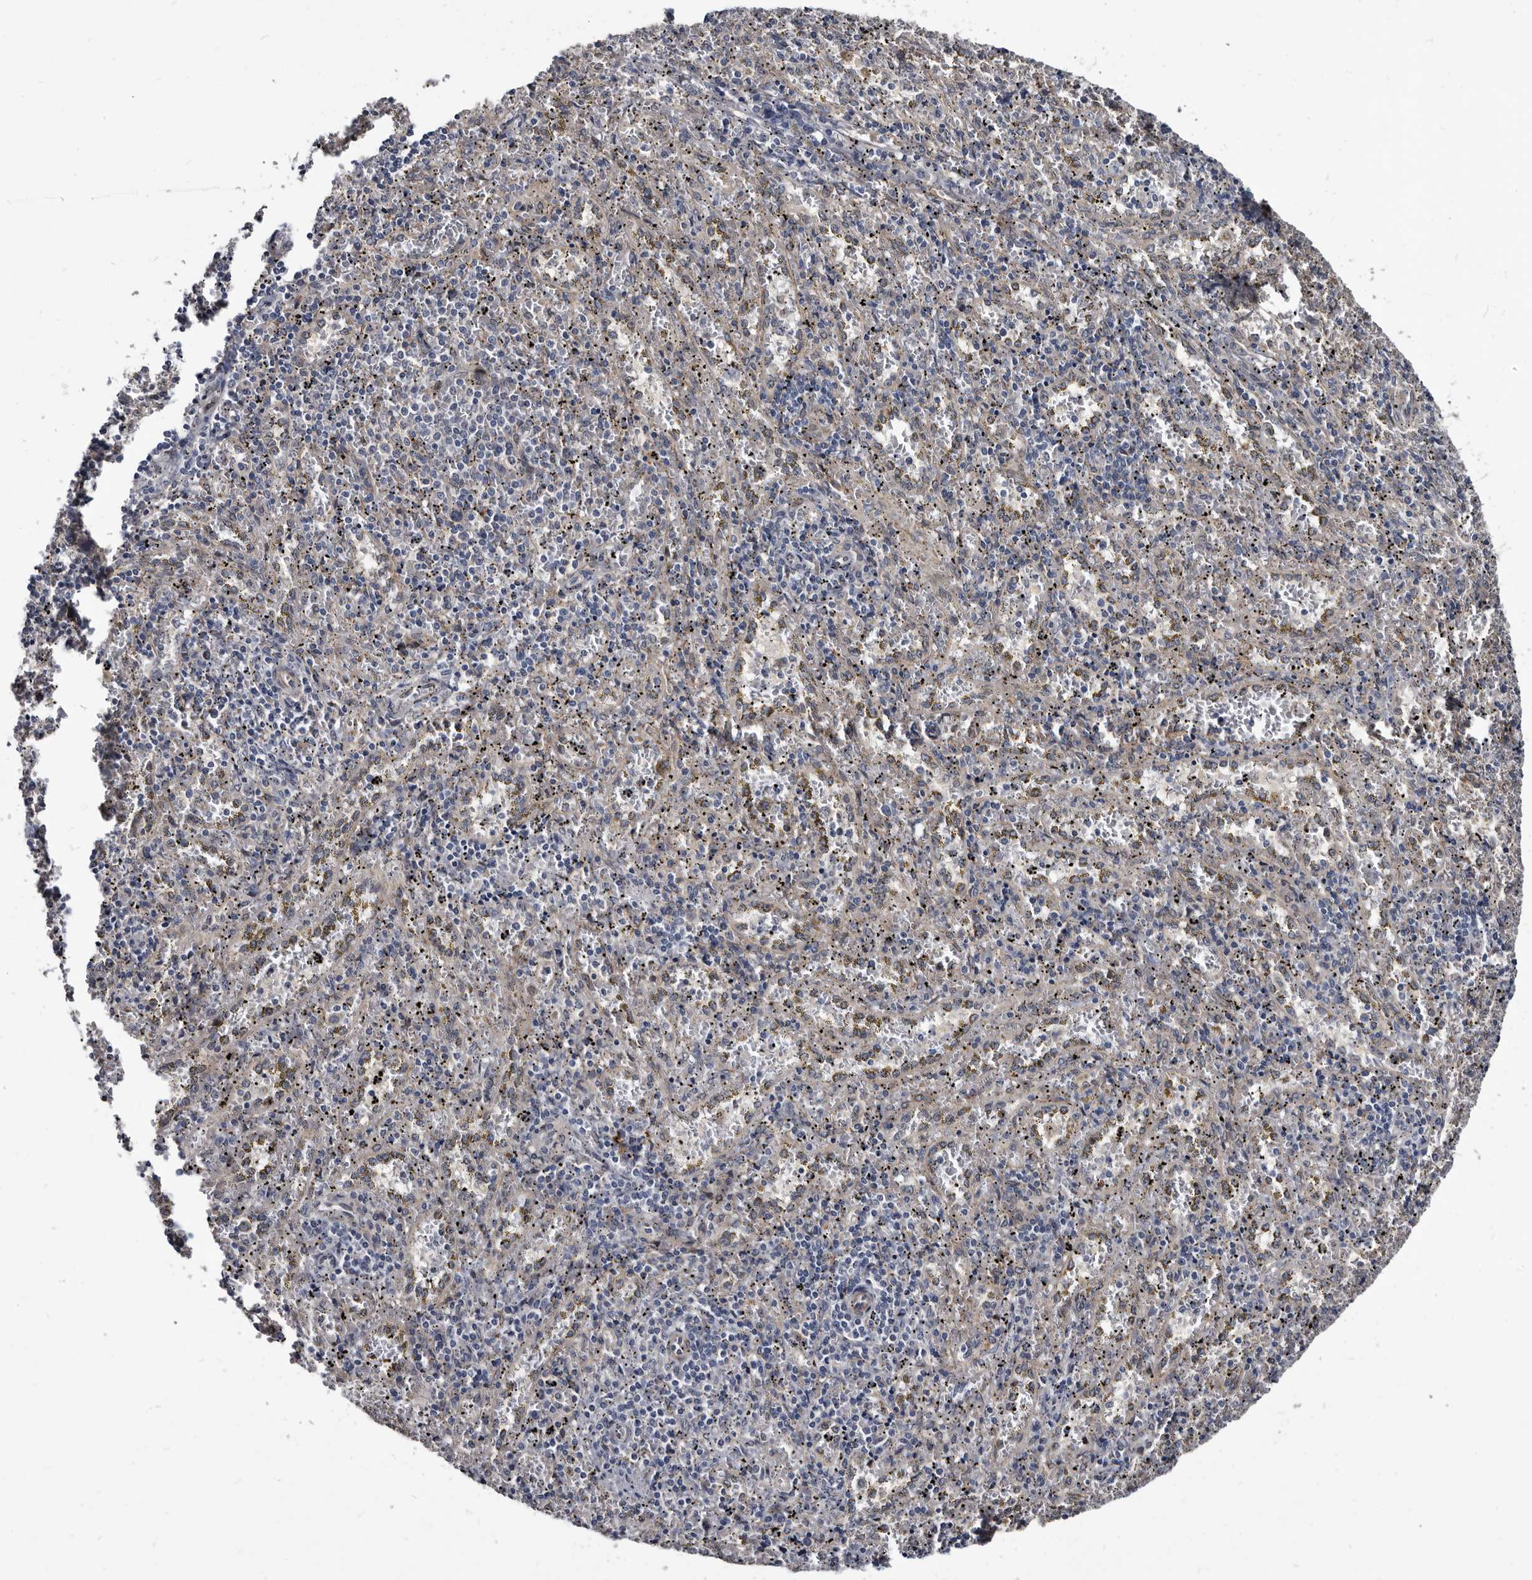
{"staining": {"intensity": "weak", "quantity": "<25%", "location": "cytoplasmic/membranous"}, "tissue": "spleen", "cell_type": "Cells in red pulp", "image_type": "normal", "snomed": [{"axis": "morphology", "description": "Normal tissue, NOS"}, {"axis": "topography", "description": "Spleen"}], "caption": "Human spleen stained for a protein using IHC displays no positivity in cells in red pulp.", "gene": "PROM1", "patient": {"sex": "male", "age": 11}}